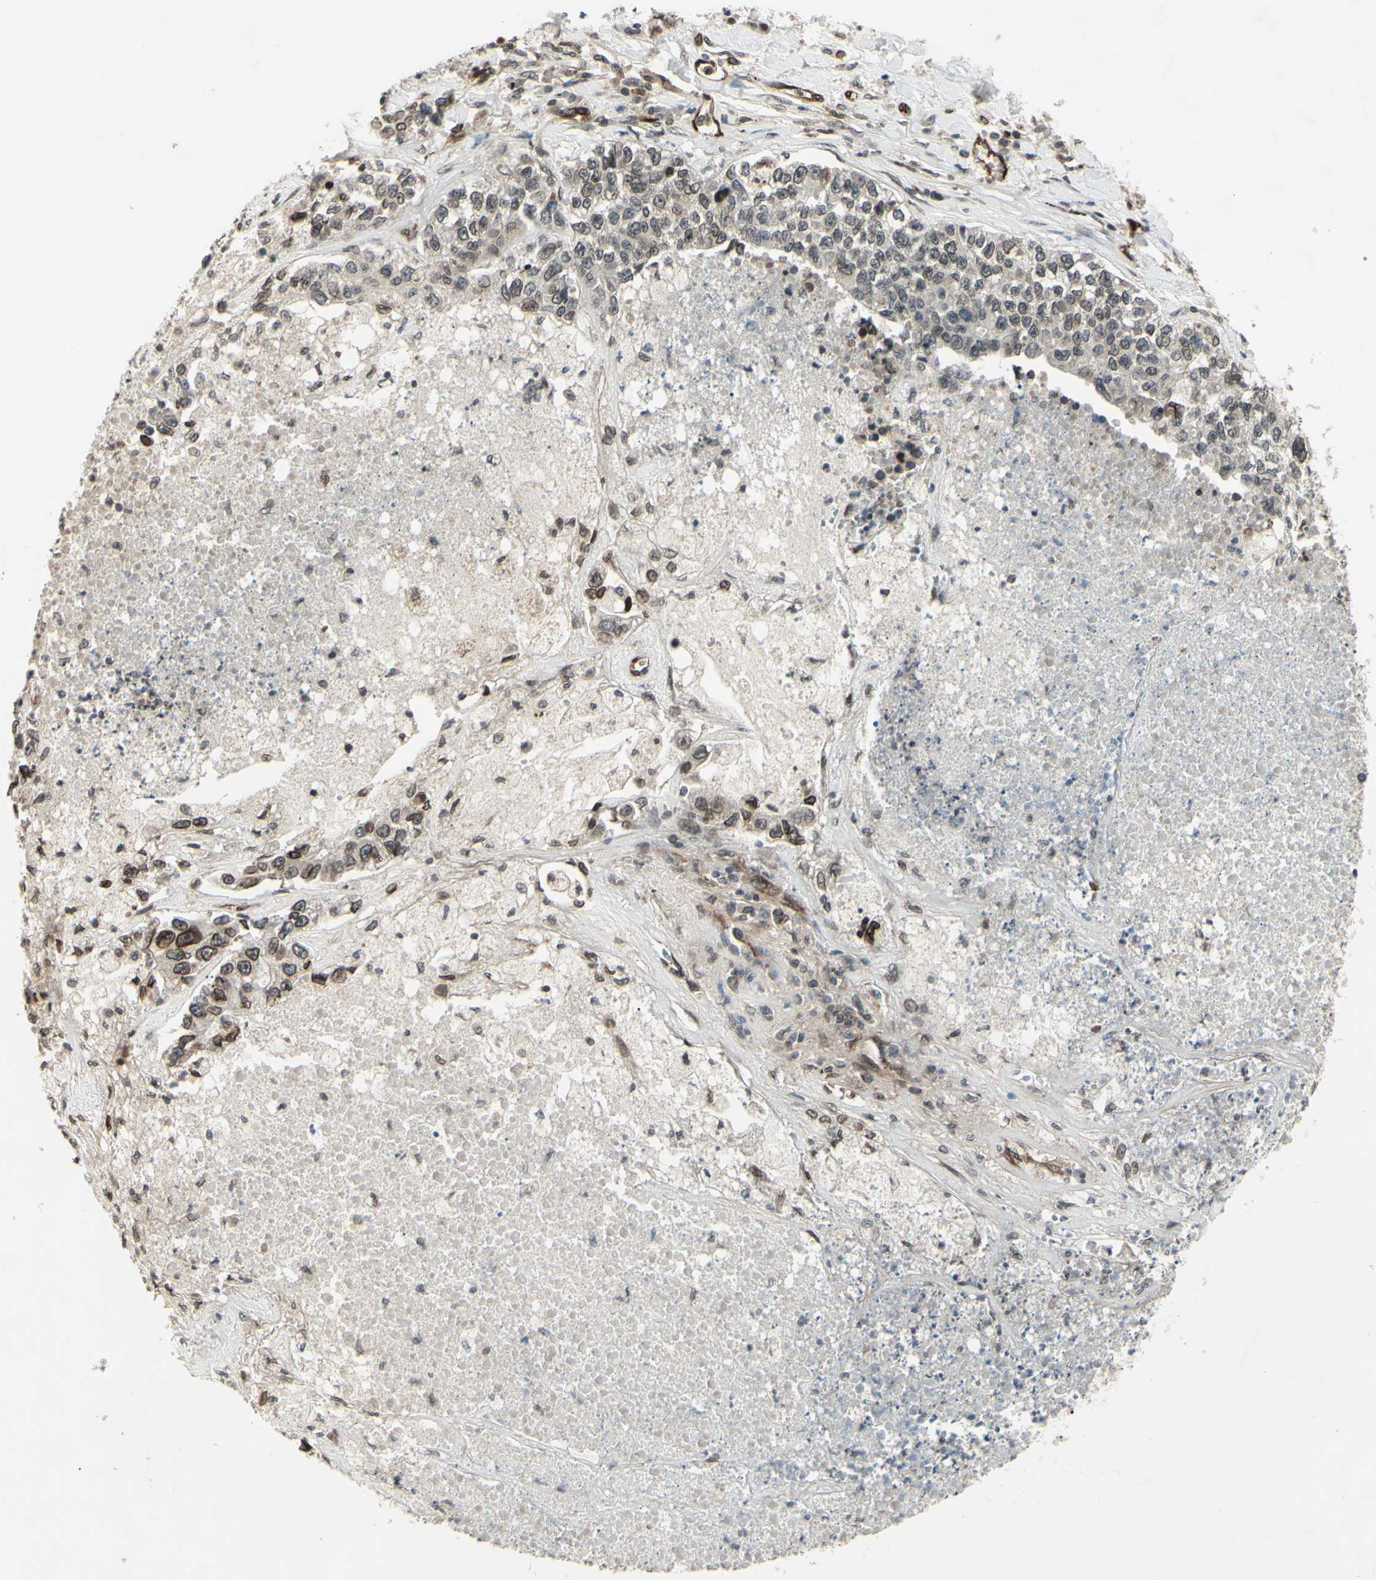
{"staining": {"intensity": "weak", "quantity": "<25%", "location": "cytoplasmic/membranous,nuclear"}, "tissue": "lung cancer", "cell_type": "Tumor cells", "image_type": "cancer", "snomed": [{"axis": "morphology", "description": "Adenocarcinoma, NOS"}, {"axis": "topography", "description": "Lung"}], "caption": "DAB (3,3'-diaminobenzidine) immunohistochemical staining of human lung adenocarcinoma reveals no significant positivity in tumor cells. (DAB (3,3'-diaminobenzidine) immunohistochemistry (IHC) visualized using brightfield microscopy, high magnification).", "gene": "MLF2", "patient": {"sex": "male", "age": 49}}